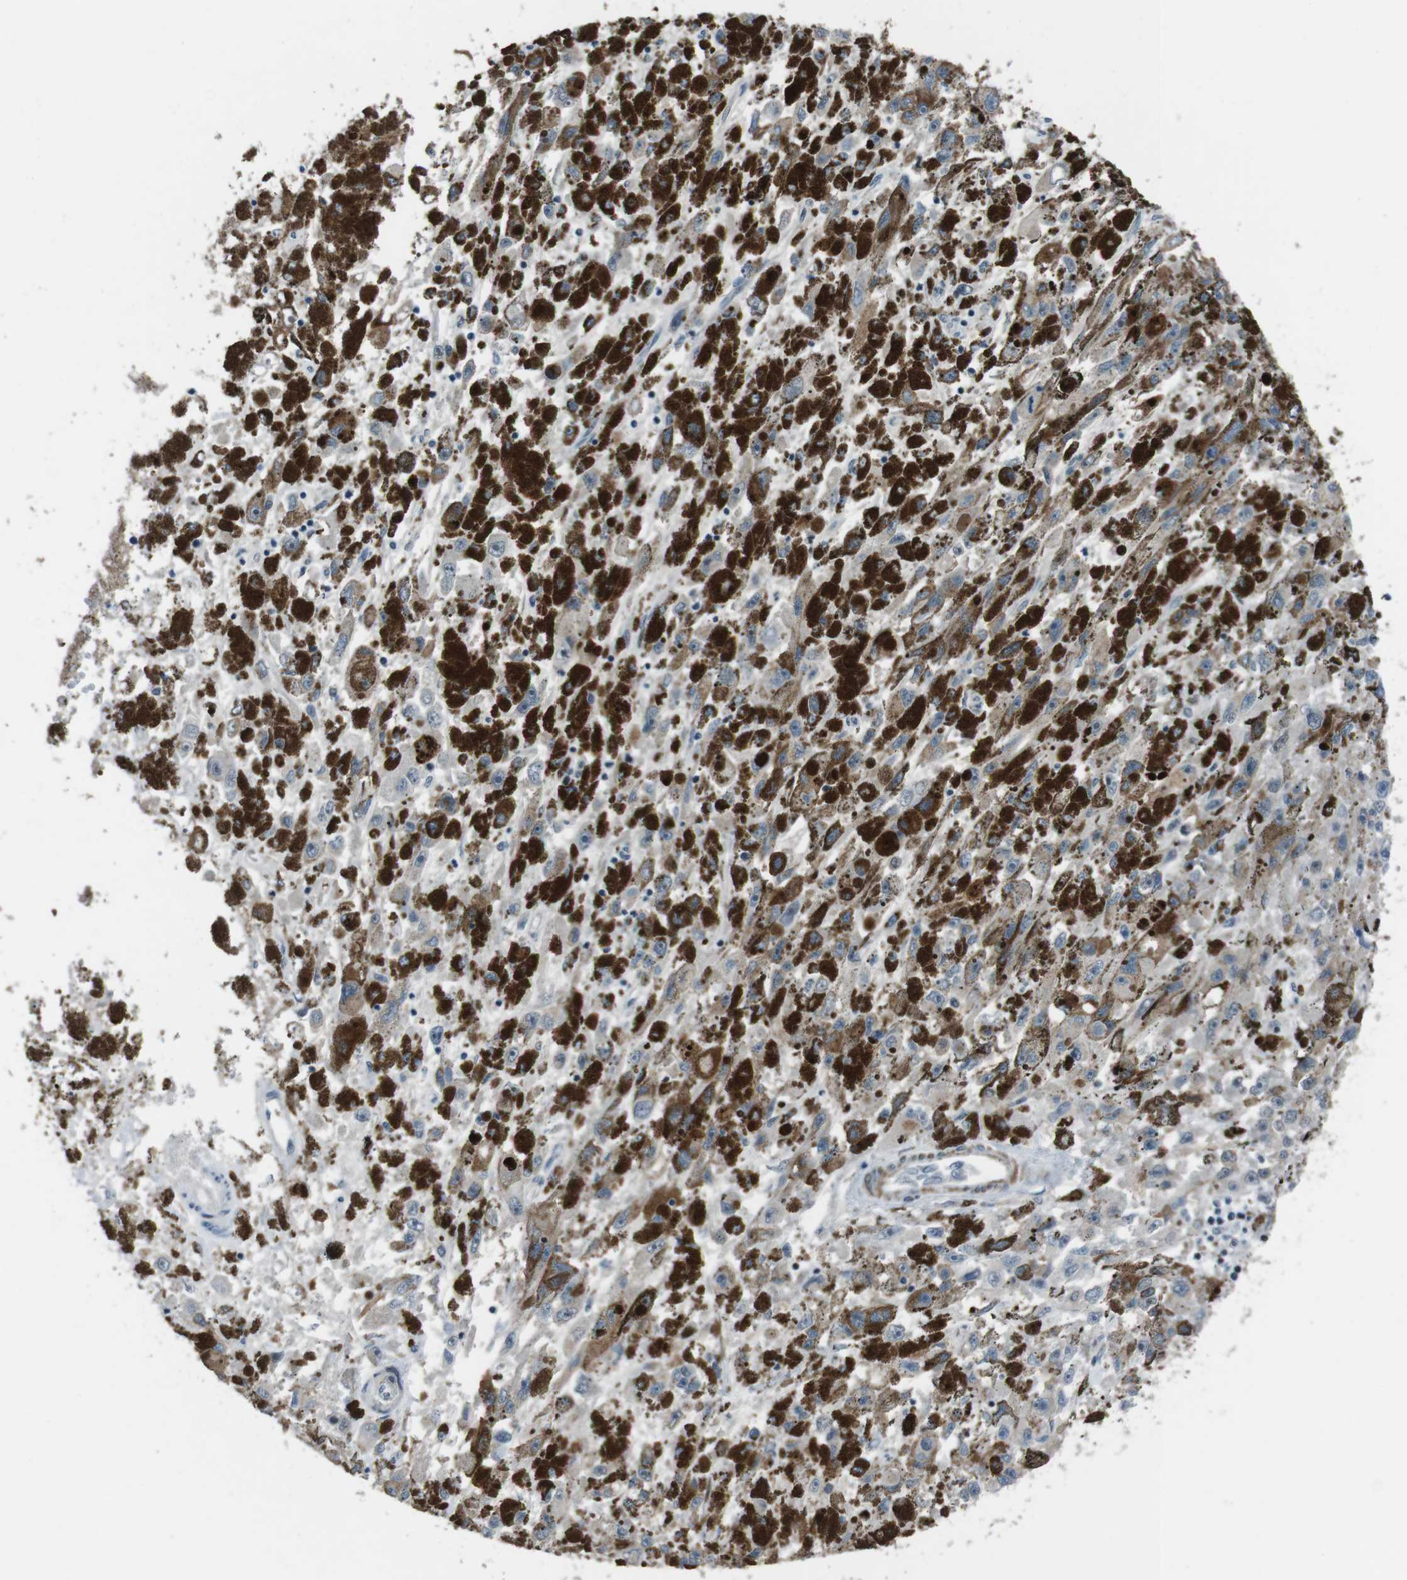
{"staining": {"intensity": "negative", "quantity": "none", "location": "none"}, "tissue": "melanoma", "cell_type": "Tumor cells", "image_type": "cancer", "snomed": [{"axis": "morphology", "description": "Malignant melanoma, NOS"}, {"axis": "topography", "description": "Skin"}], "caption": "Melanoma was stained to show a protein in brown. There is no significant expression in tumor cells. The staining is performed using DAB brown chromogen with nuclei counter-stained in using hematoxylin.", "gene": "PBRM1", "patient": {"sex": "female", "age": 104}}